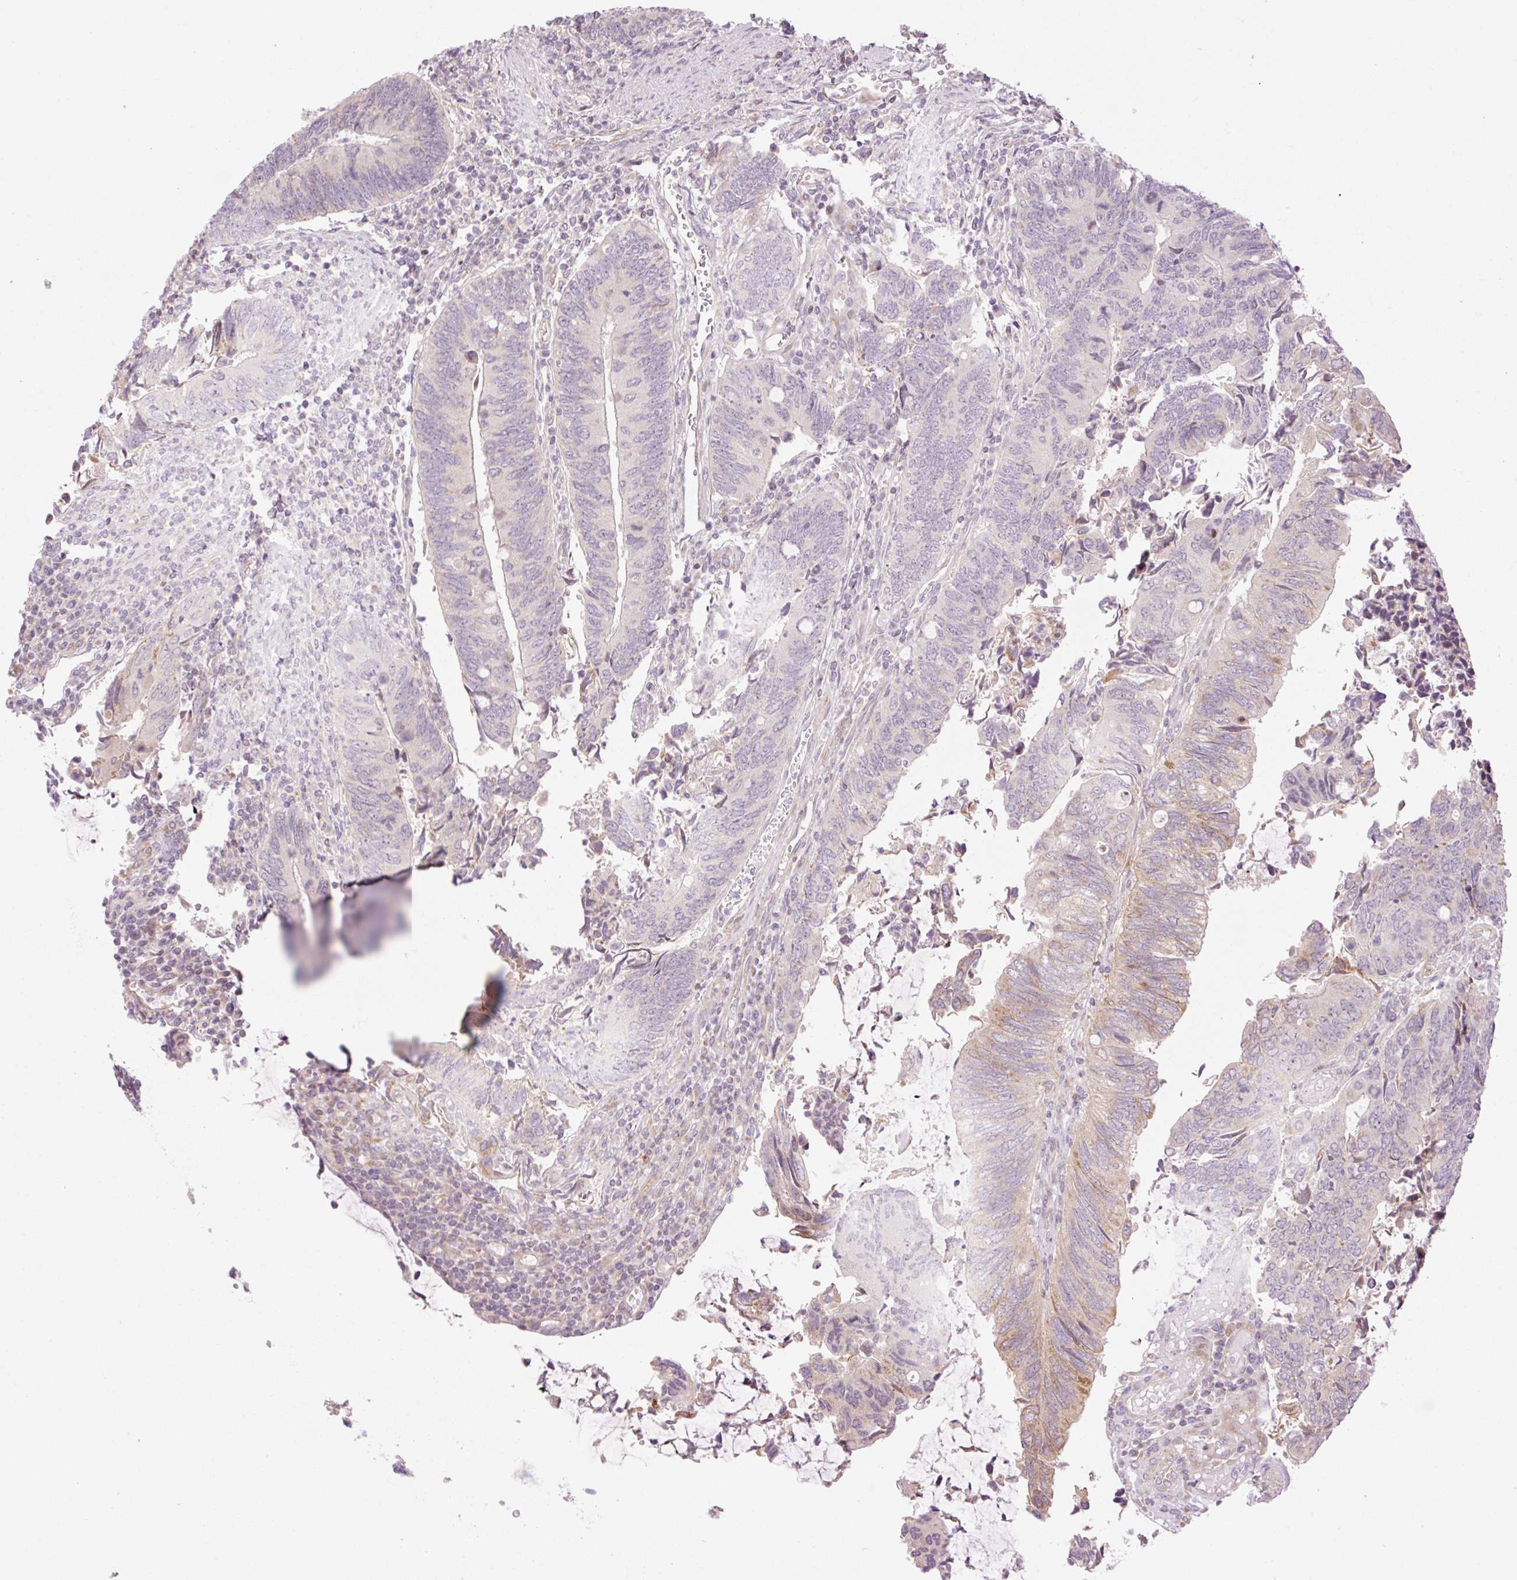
{"staining": {"intensity": "weak", "quantity": "<25%", "location": "cytoplasmic/membranous"}, "tissue": "colorectal cancer", "cell_type": "Tumor cells", "image_type": "cancer", "snomed": [{"axis": "morphology", "description": "Adenocarcinoma, NOS"}, {"axis": "topography", "description": "Colon"}], "caption": "Tumor cells are negative for protein expression in human colorectal cancer.", "gene": "ZNF394", "patient": {"sex": "male", "age": 87}}